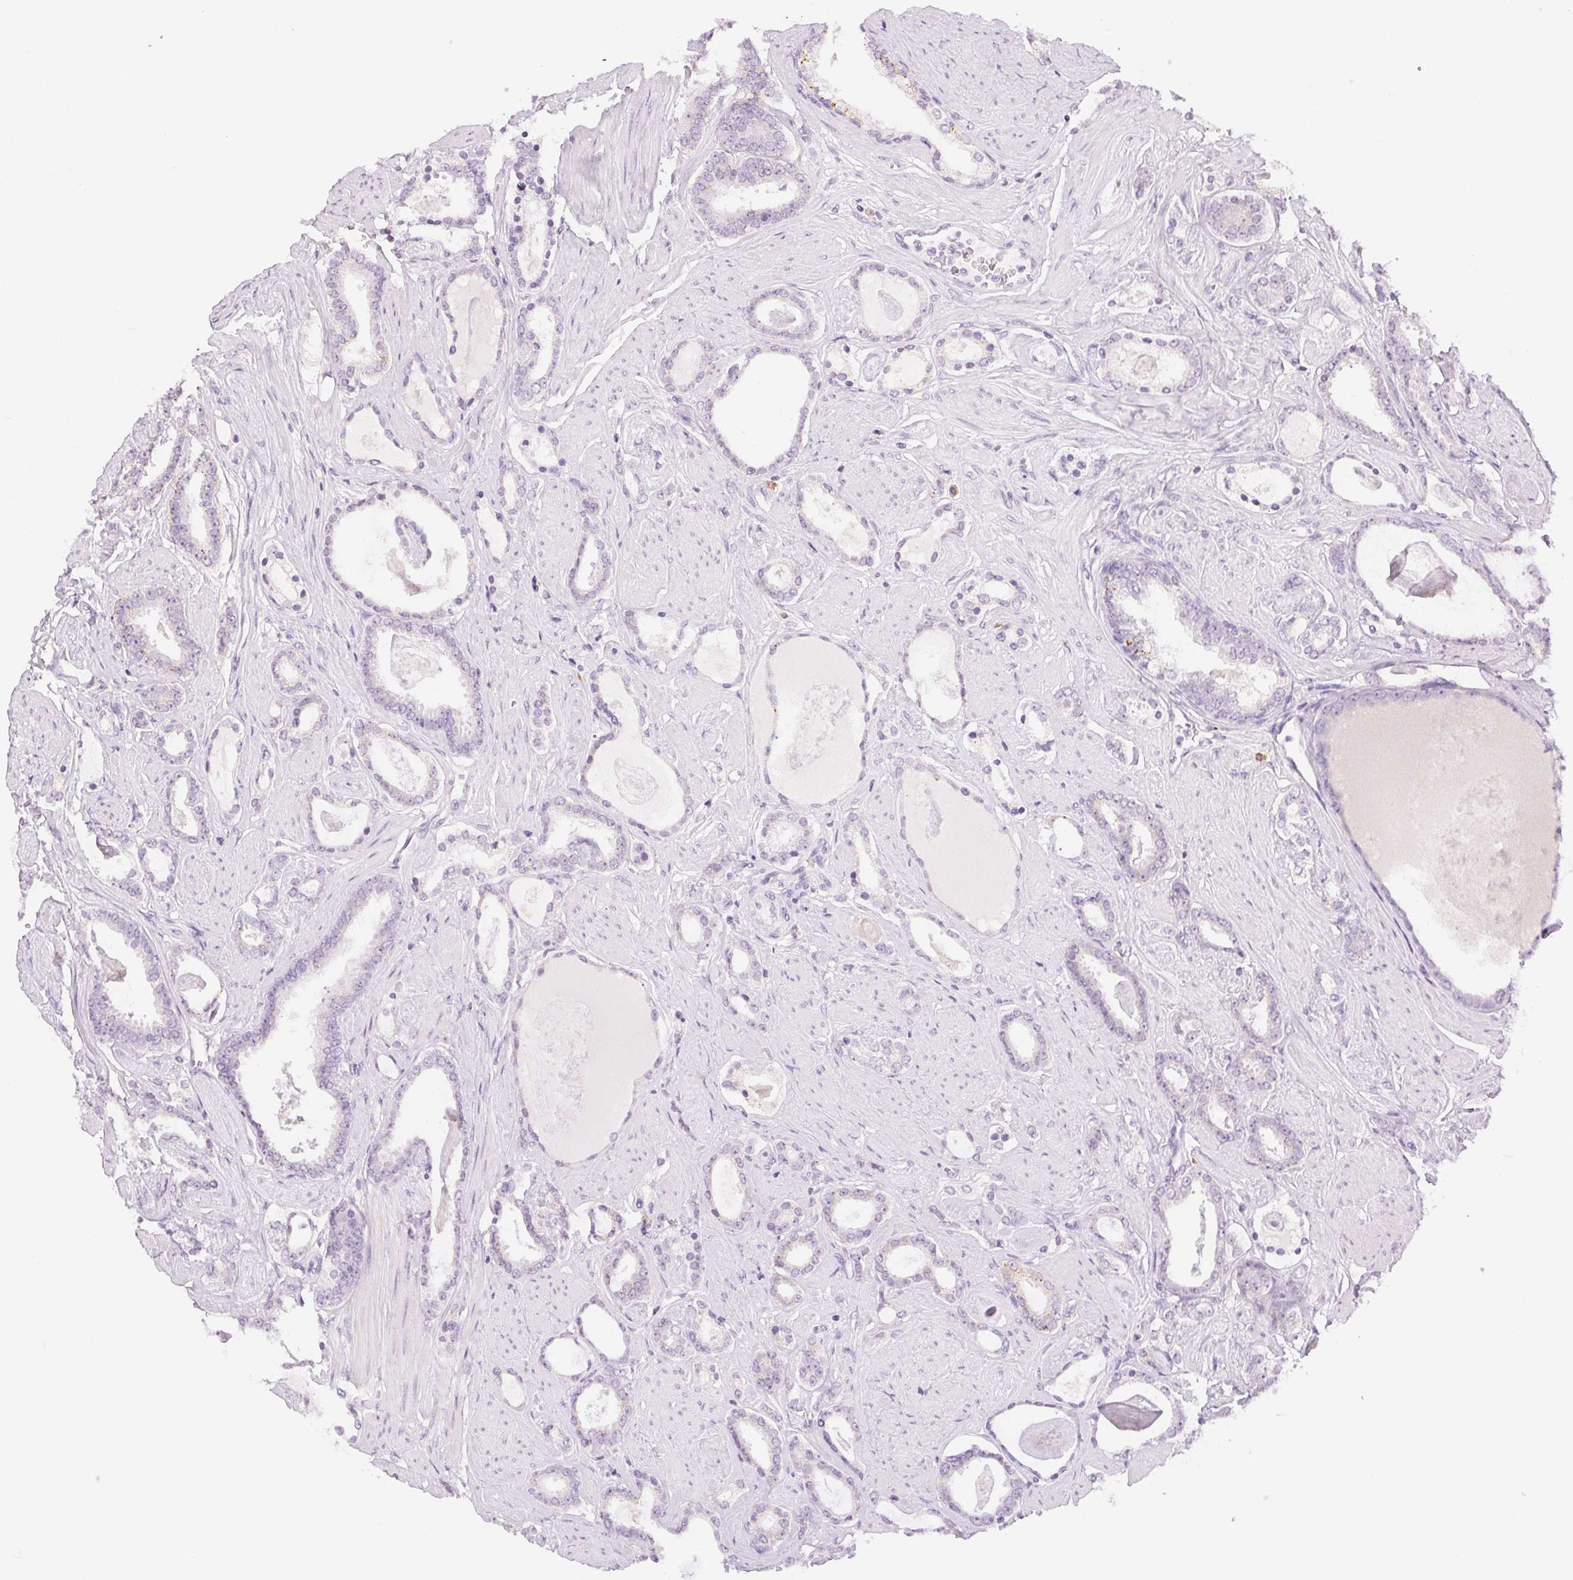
{"staining": {"intensity": "negative", "quantity": "none", "location": "none"}, "tissue": "prostate cancer", "cell_type": "Tumor cells", "image_type": "cancer", "snomed": [{"axis": "morphology", "description": "Adenocarcinoma, High grade"}, {"axis": "topography", "description": "Prostate"}], "caption": "Human prostate cancer (high-grade adenocarcinoma) stained for a protein using immunohistochemistry shows no expression in tumor cells.", "gene": "SLC5A2", "patient": {"sex": "male", "age": 63}}